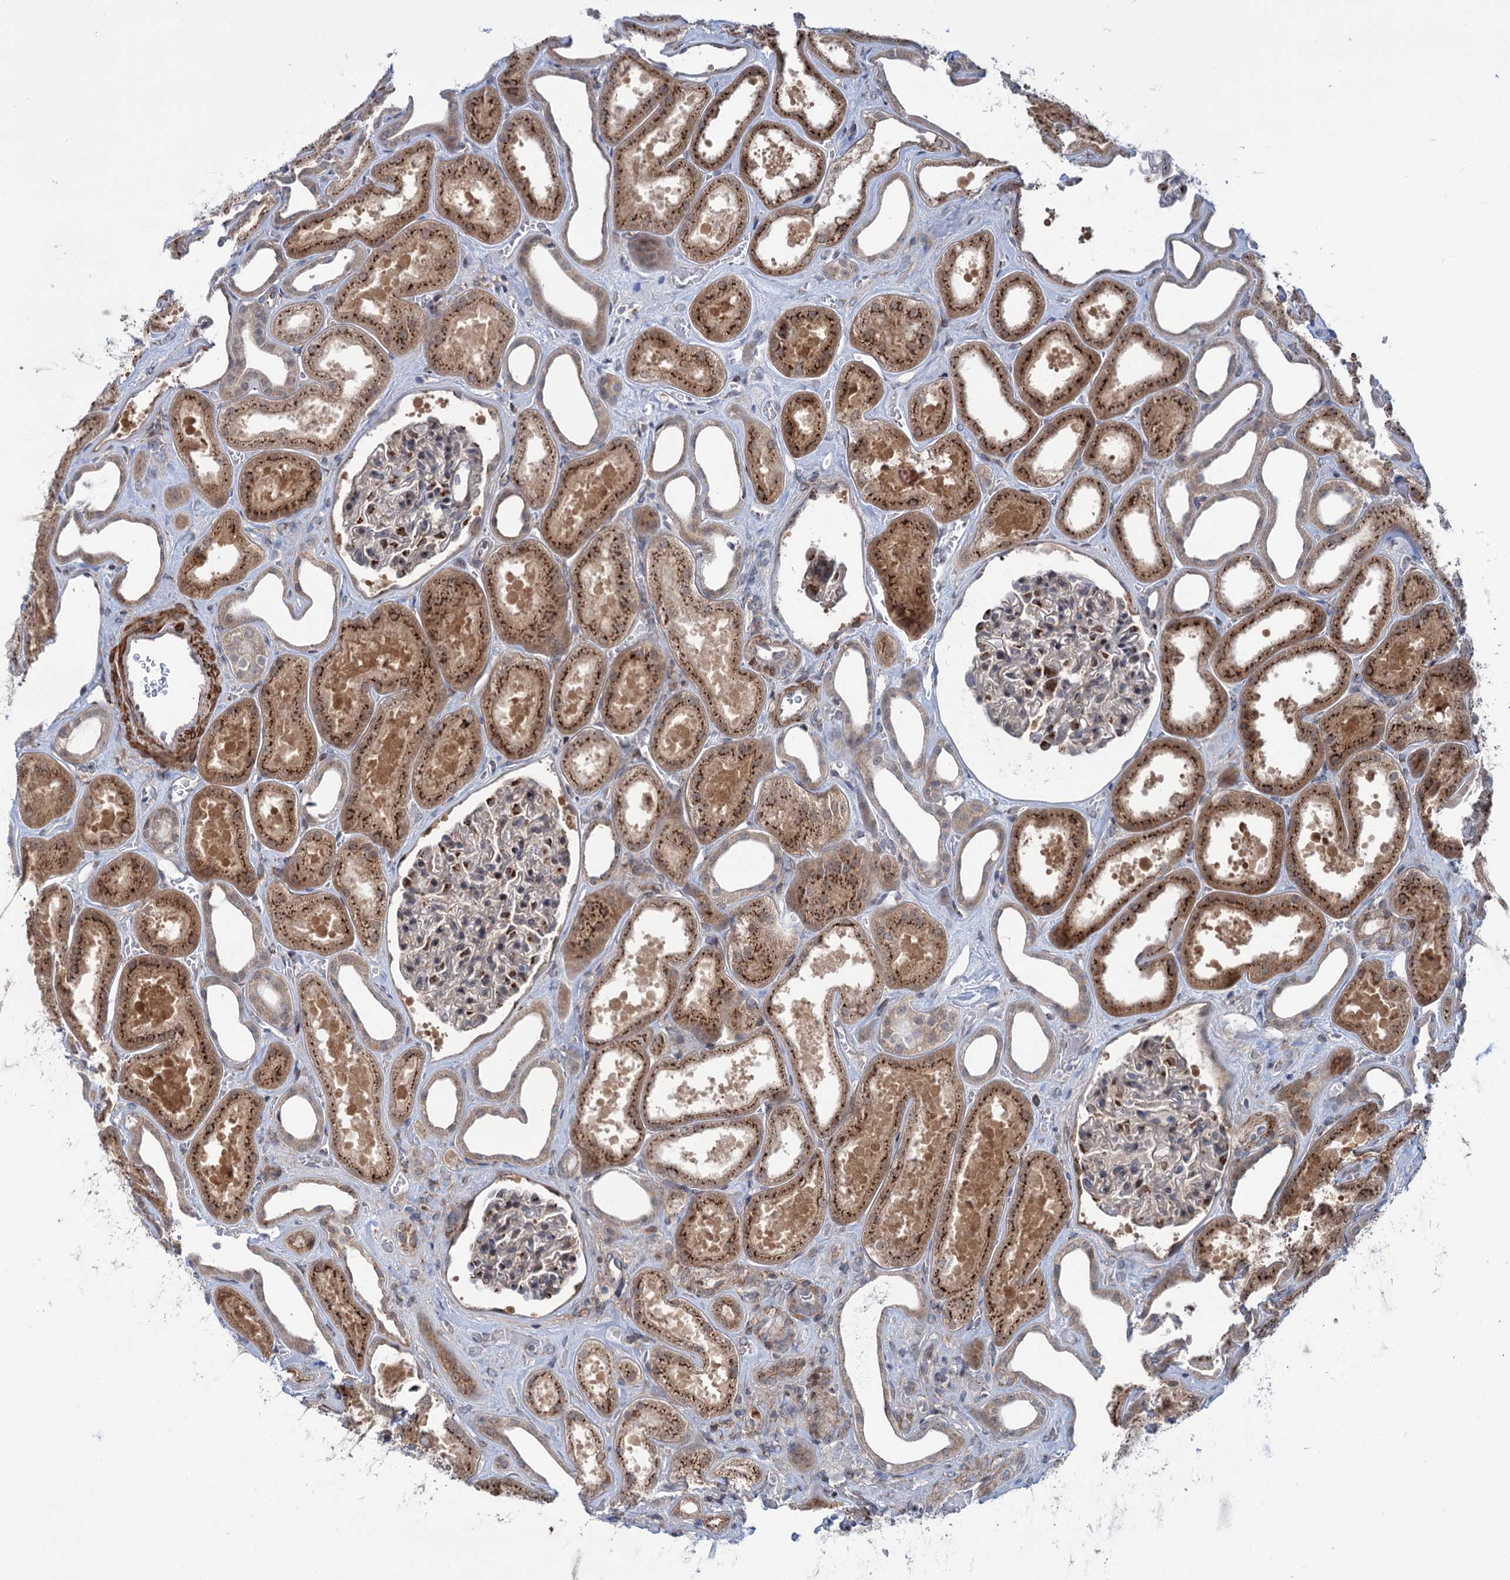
{"staining": {"intensity": "strong", "quantity": "25%-75%", "location": "cytoplasmic/membranous"}, "tissue": "kidney", "cell_type": "Cells in glomeruli", "image_type": "normal", "snomed": [{"axis": "morphology", "description": "Normal tissue, NOS"}, {"axis": "morphology", "description": "Adenocarcinoma, NOS"}, {"axis": "topography", "description": "Kidney"}], "caption": "A high amount of strong cytoplasmic/membranous expression is seen in about 25%-75% of cells in glomeruli in benign kidney. (DAB (3,3'-diaminobenzidine) = brown stain, brightfield microscopy at high magnification).", "gene": "ELP4", "patient": {"sex": "female", "age": 68}}